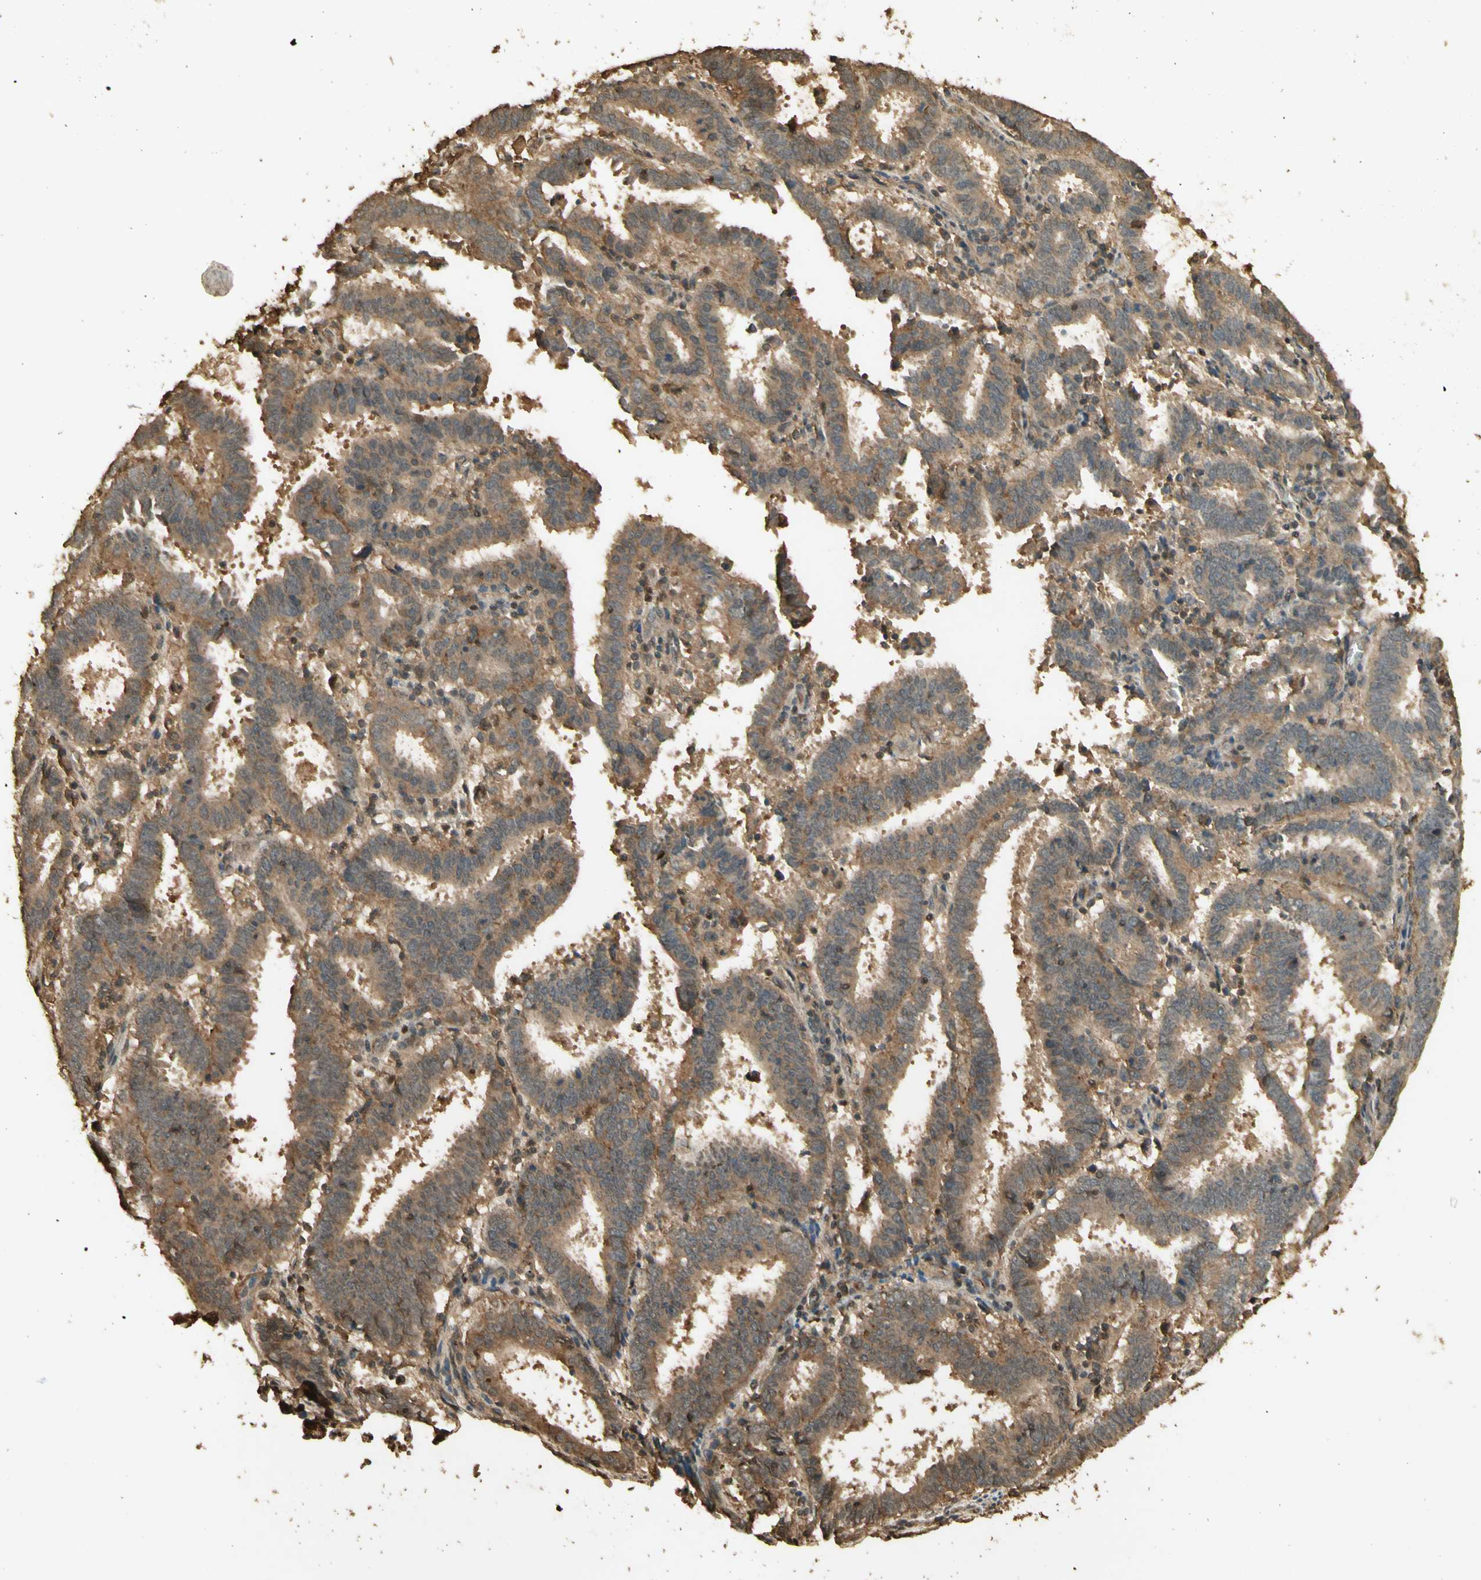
{"staining": {"intensity": "moderate", "quantity": ">75%", "location": "cytoplasmic/membranous"}, "tissue": "endometrial cancer", "cell_type": "Tumor cells", "image_type": "cancer", "snomed": [{"axis": "morphology", "description": "Adenocarcinoma, NOS"}, {"axis": "topography", "description": "Uterus"}], "caption": "Adenocarcinoma (endometrial) stained for a protein reveals moderate cytoplasmic/membranous positivity in tumor cells.", "gene": "SMAD9", "patient": {"sex": "female", "age": 83}}